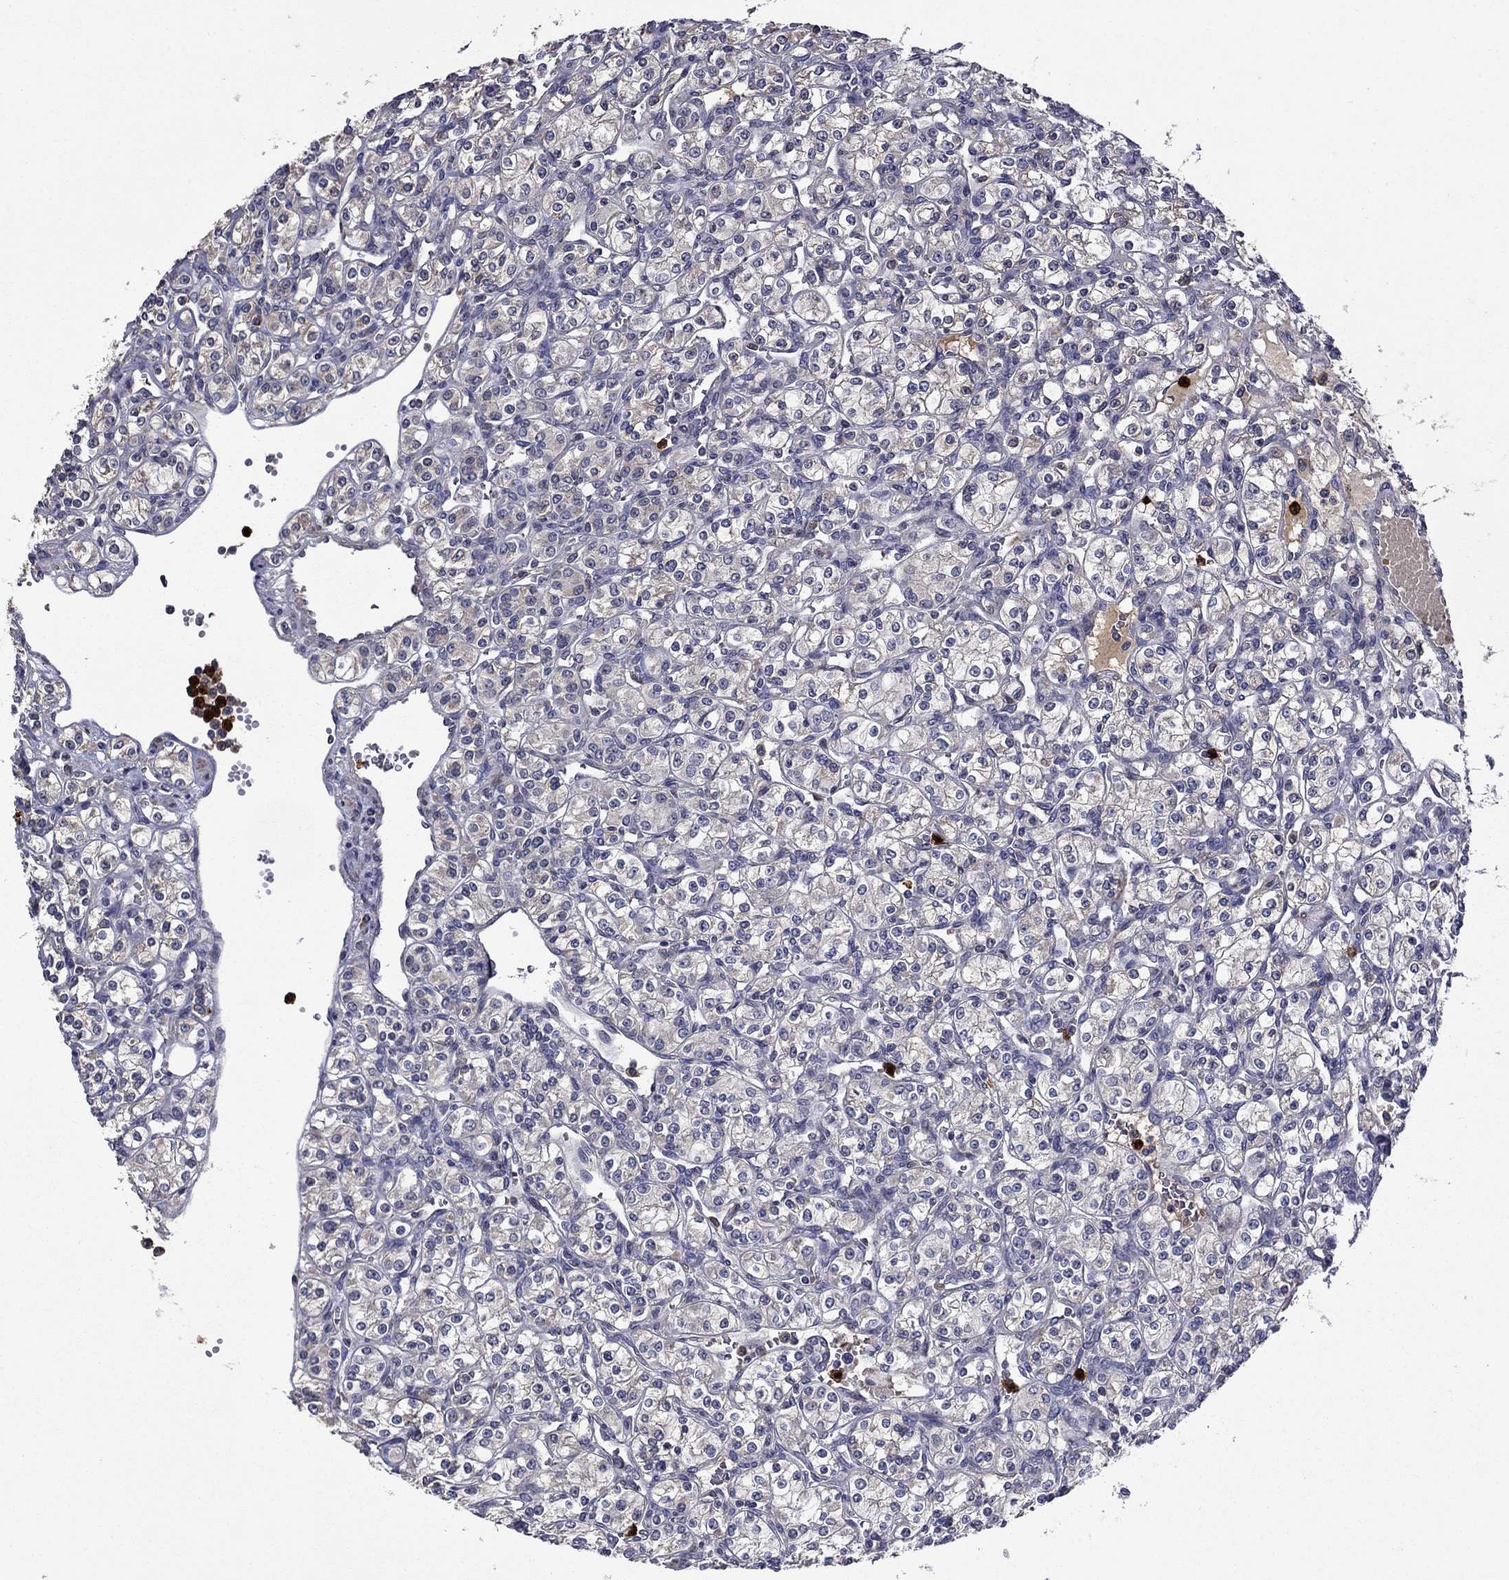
{"staining": {"intensity": "negative", "quantity": "none", "location": "none"}, "tissue": "renal cancer", "cell_type": "Tumor cells", "image_type": "cancer", "snomed": [{"axis": "morphology", "description": "Adenocarcinoma, NOS"}, {"axis": "topography", "description": "Kidney"}], "caption": "This is a micrograph of immunohistochemistry staining of renal cancer (adenocarcinoma), which shows no expression in tumor cells.", "gene": "SATB1", "patient": {"sex": "male", "age": 77}}